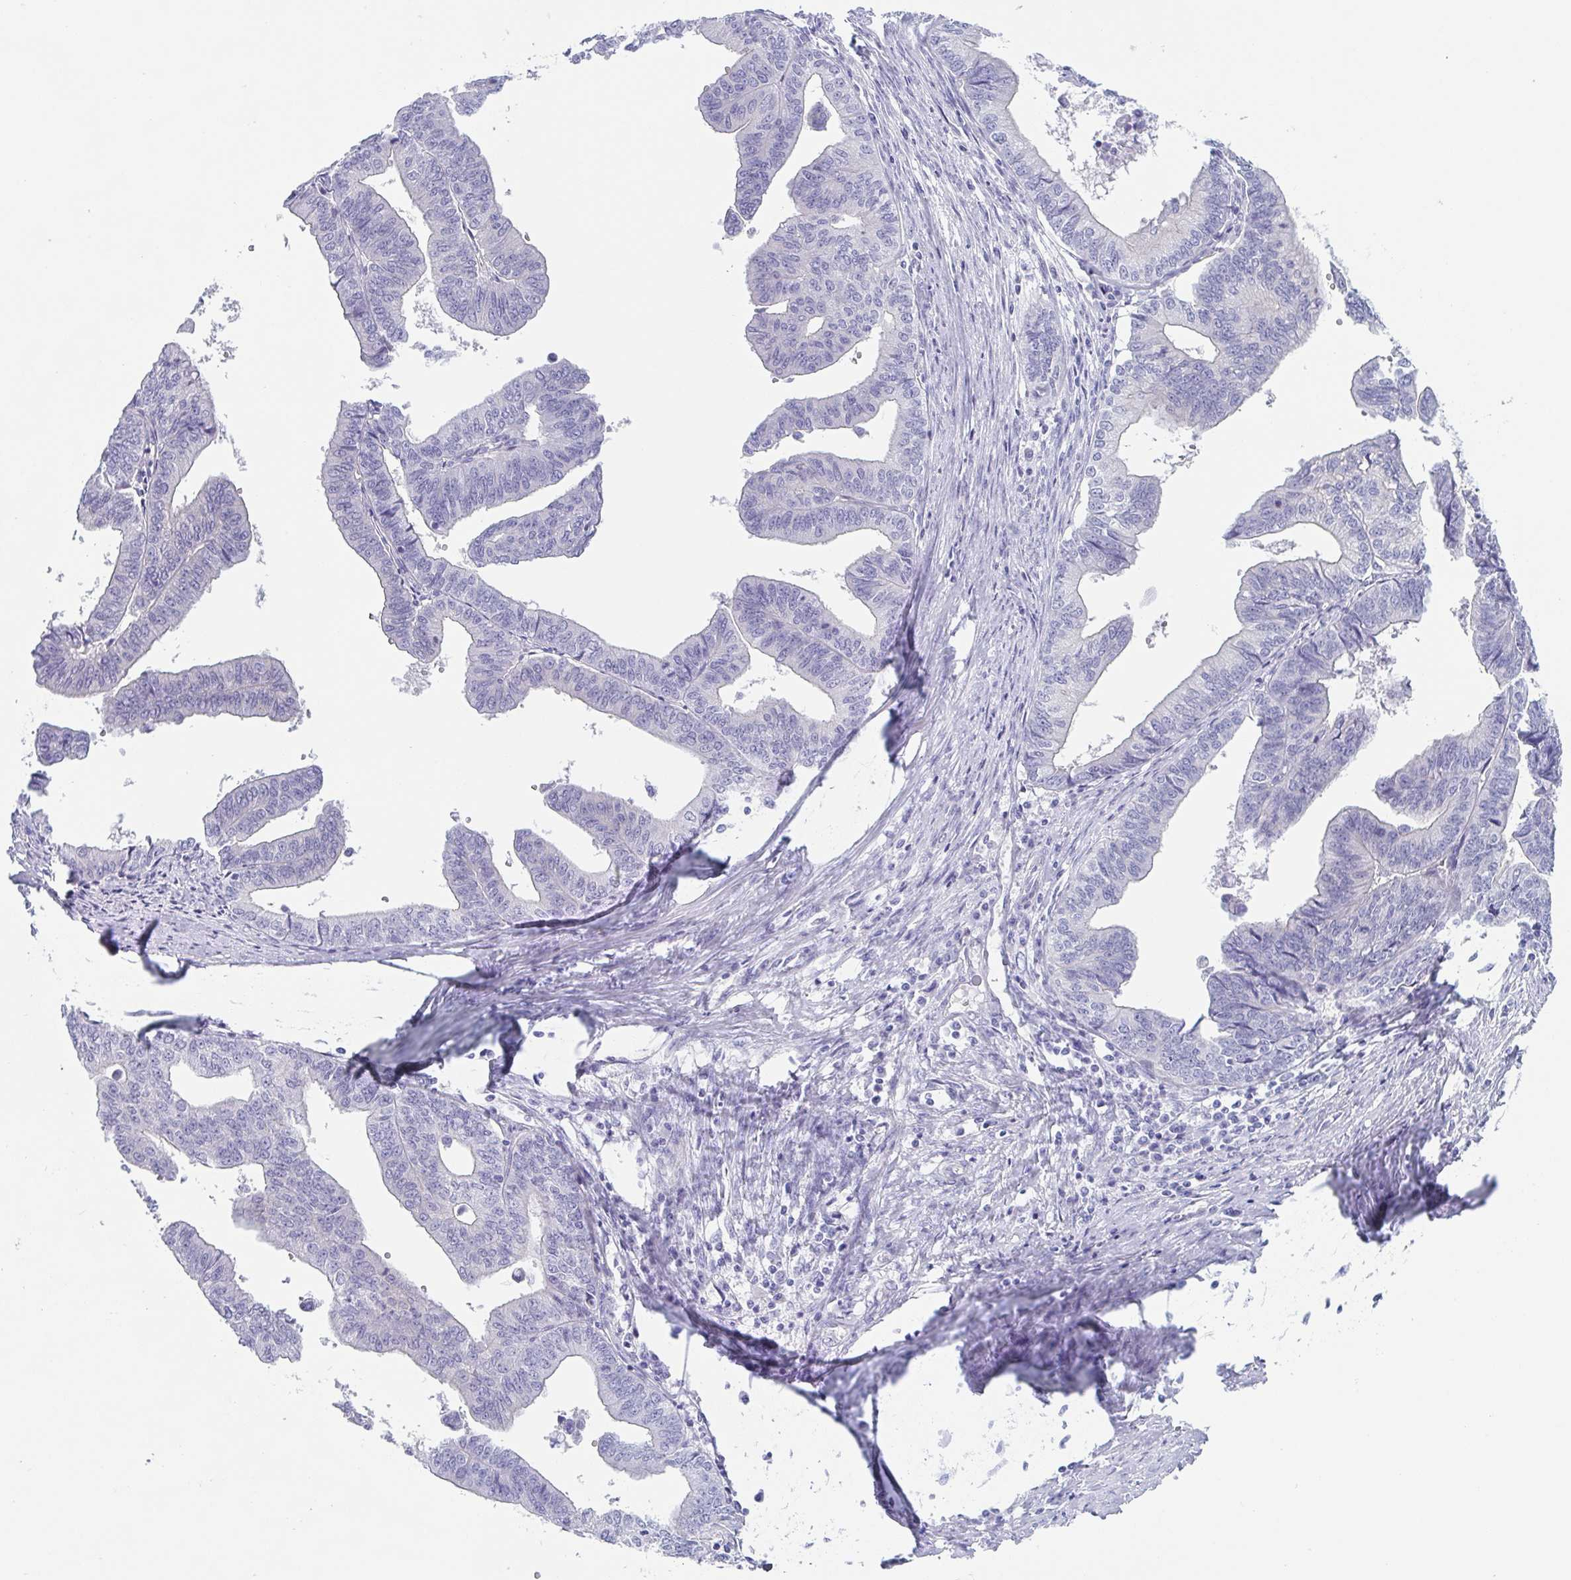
{"staining": {"intensity": "negative", "quantity": "none", "location": "none"}, "tissue": "endometrial cancer", "cell_type": "Tumor cells", "image_type": "cancer", "snomed": [{"axis": "morphology", "description": "Adenocarcinoma, NOS"}, {"axis": "topography", "description": "Endometrium"}], "caption": "A photomicrograph of endometrial cancer stained for a protein exhibits no brown staining in tumor cells.", "gene": "DYNC1I1", "patient": {"sex": "female", "age": 65}}